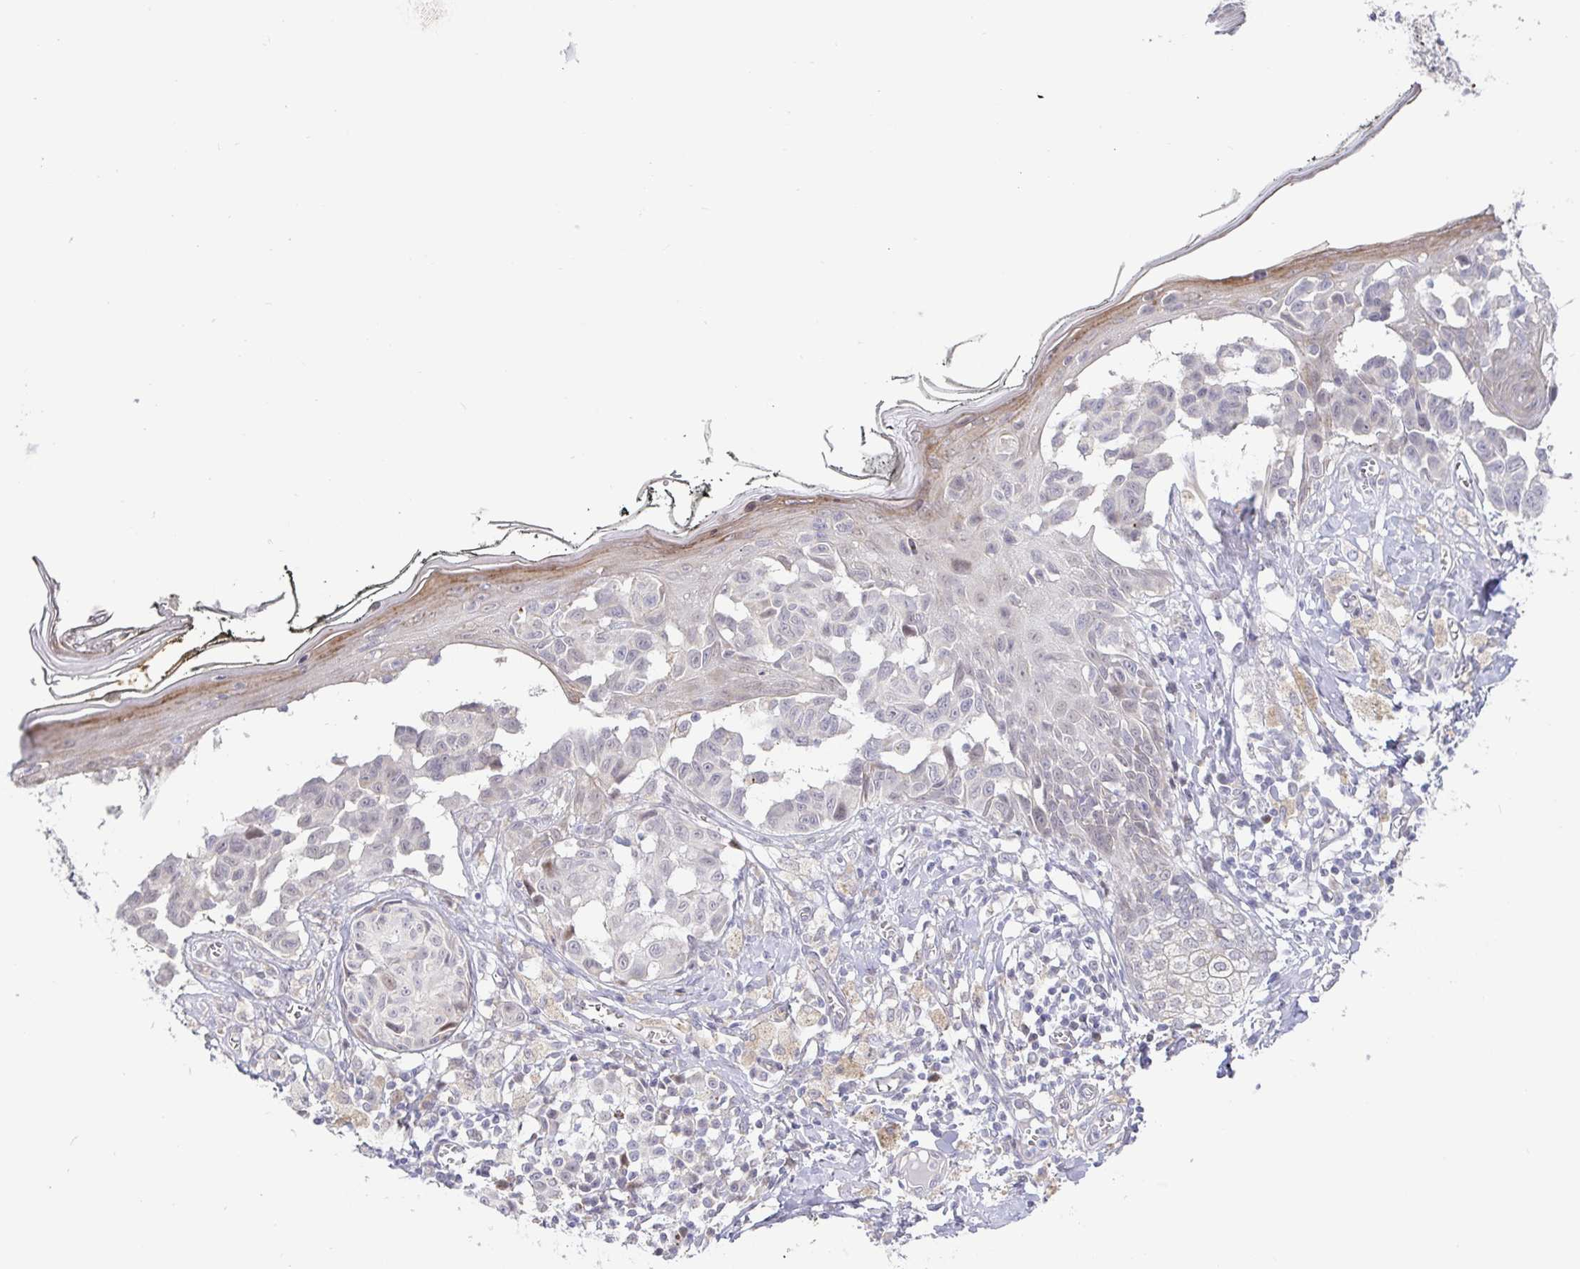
{"staining": {"intensity": "negative", "quantity": "none", "location": "none"}, "tissue": "melanoma", "cell_type": "Tumor cells", "image_type": "cancer", "snomed": [{"axis": "morphology", "description": "Malignant melanoma, NOS"}, {"axis": "topography", "description": "Skin"}], "caption": "Melanoma stained for a protein using immunohistochemistry reveals no staining tumor cells.", "gene": "CIT", "patient": {"sex": "female", "age": 43}}